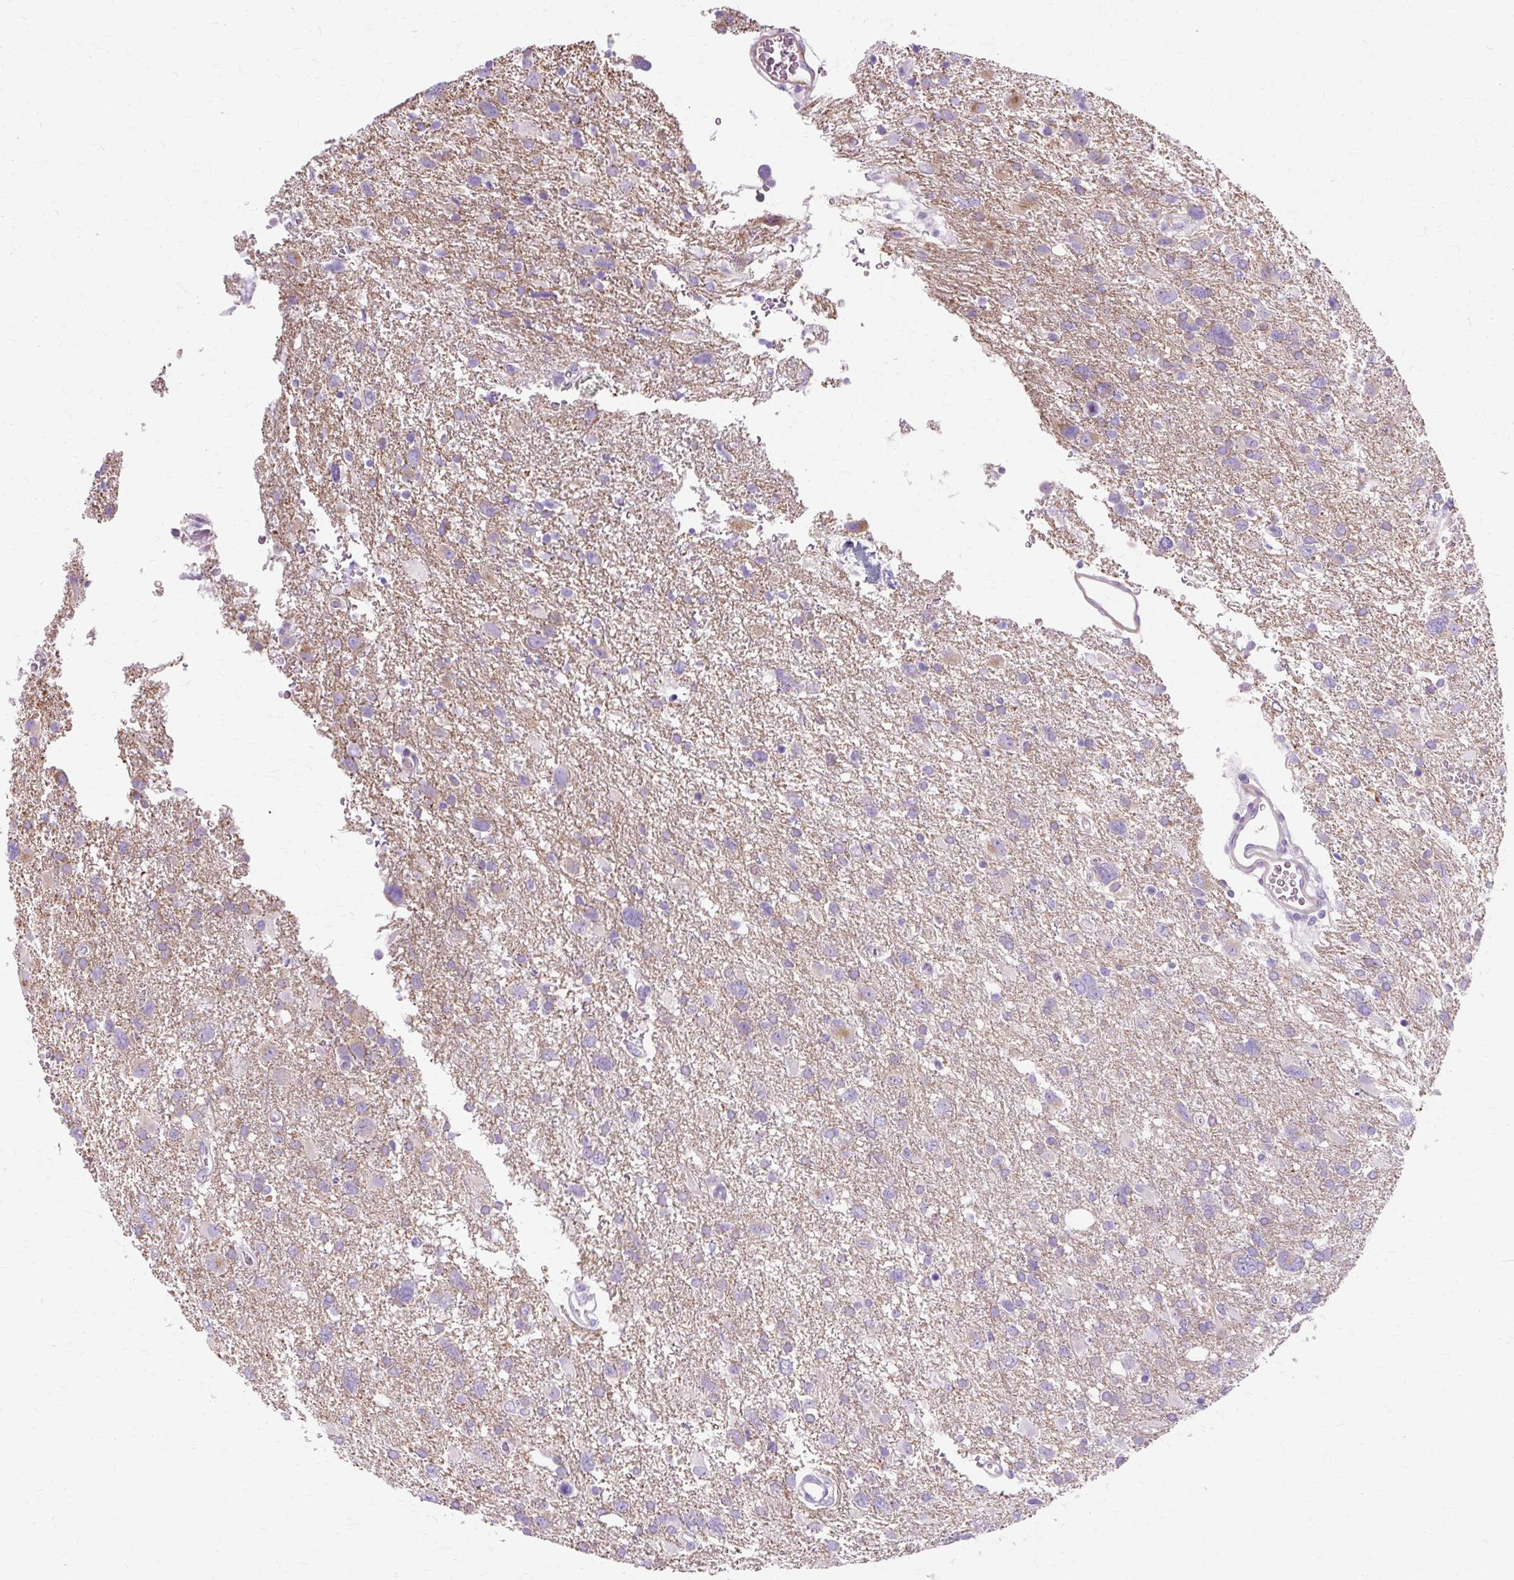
{"staining": {"intensity": "negative", "quantity": "none", "location": "none"}, "tissue": "glioma", "cell_type": "Tumor cells", "image_type": "cancer", "snomed": [{"axis": "morphology", "description": "Glioma, malignant, High grade"}, {"axis": "topography", "description": "Brain"}], "caption": "Immunohistochemistry (IHC) photomicrograph of neoplastic tissue: human glioma stained with DAB (3,3'-diaminobenzidine) exhibits no significant protein expression in tumor cells.", "gene": "TMEM89", "patient": {"sex": "male", "age": 61}}